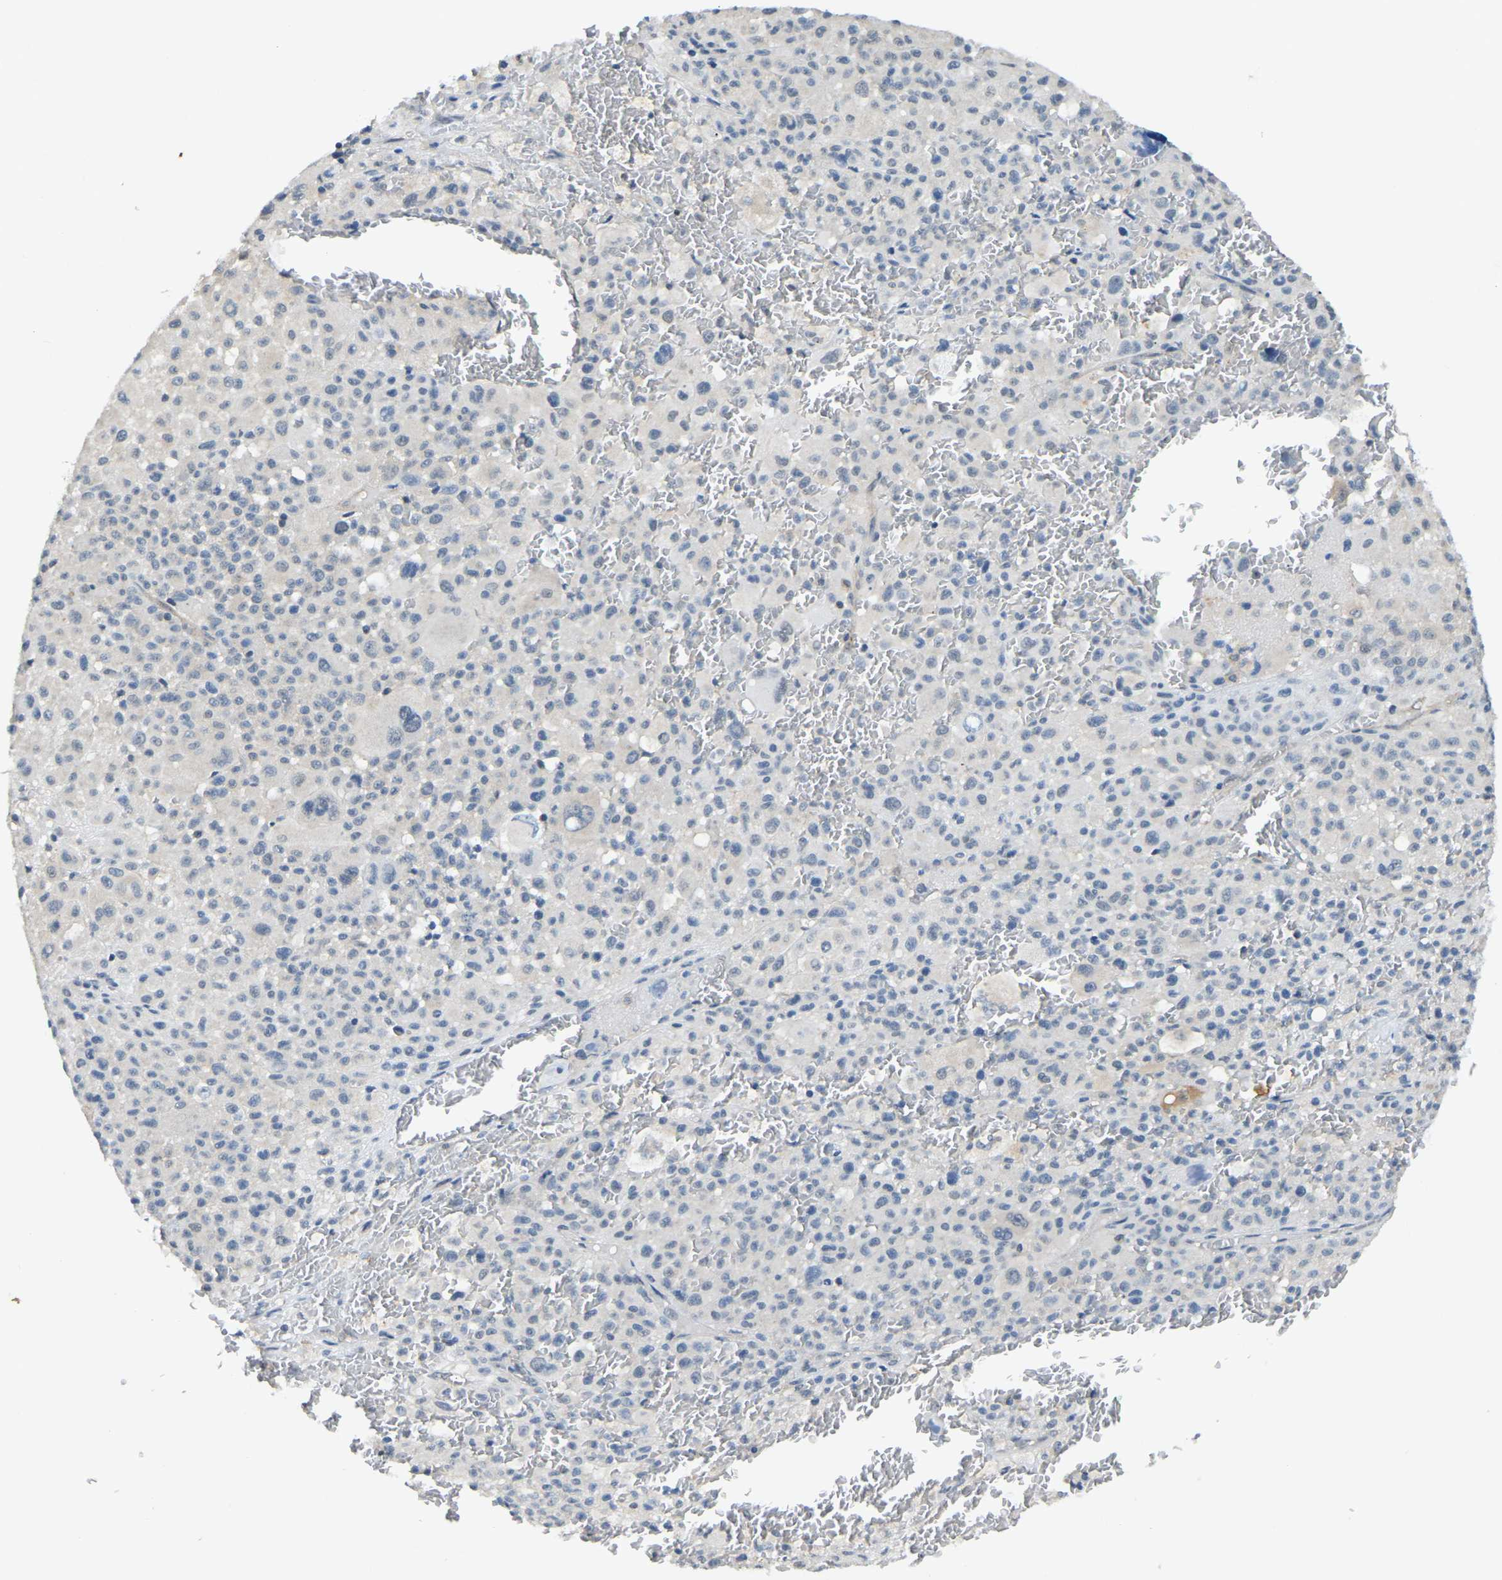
{"staining": {"intensity": "negative", "quantity": "none", "location": "none"}, "tissue": "melanoma", "cell_type": "Tumor cells", "image_type": "cancer", "snomed": [{"axis": "morphology", "description": "Malignant melanoma, Metastatic site"}, {"axis": "topography", "description": "Skin"}], "caption": "This is an immunohistochemistry (IHC) micrograph of human malignant melanoma (metastatic site). There is no positivity in tumor cells.", "gene": "AHNAK", "patient": {"sex": "female", "age": 74}}